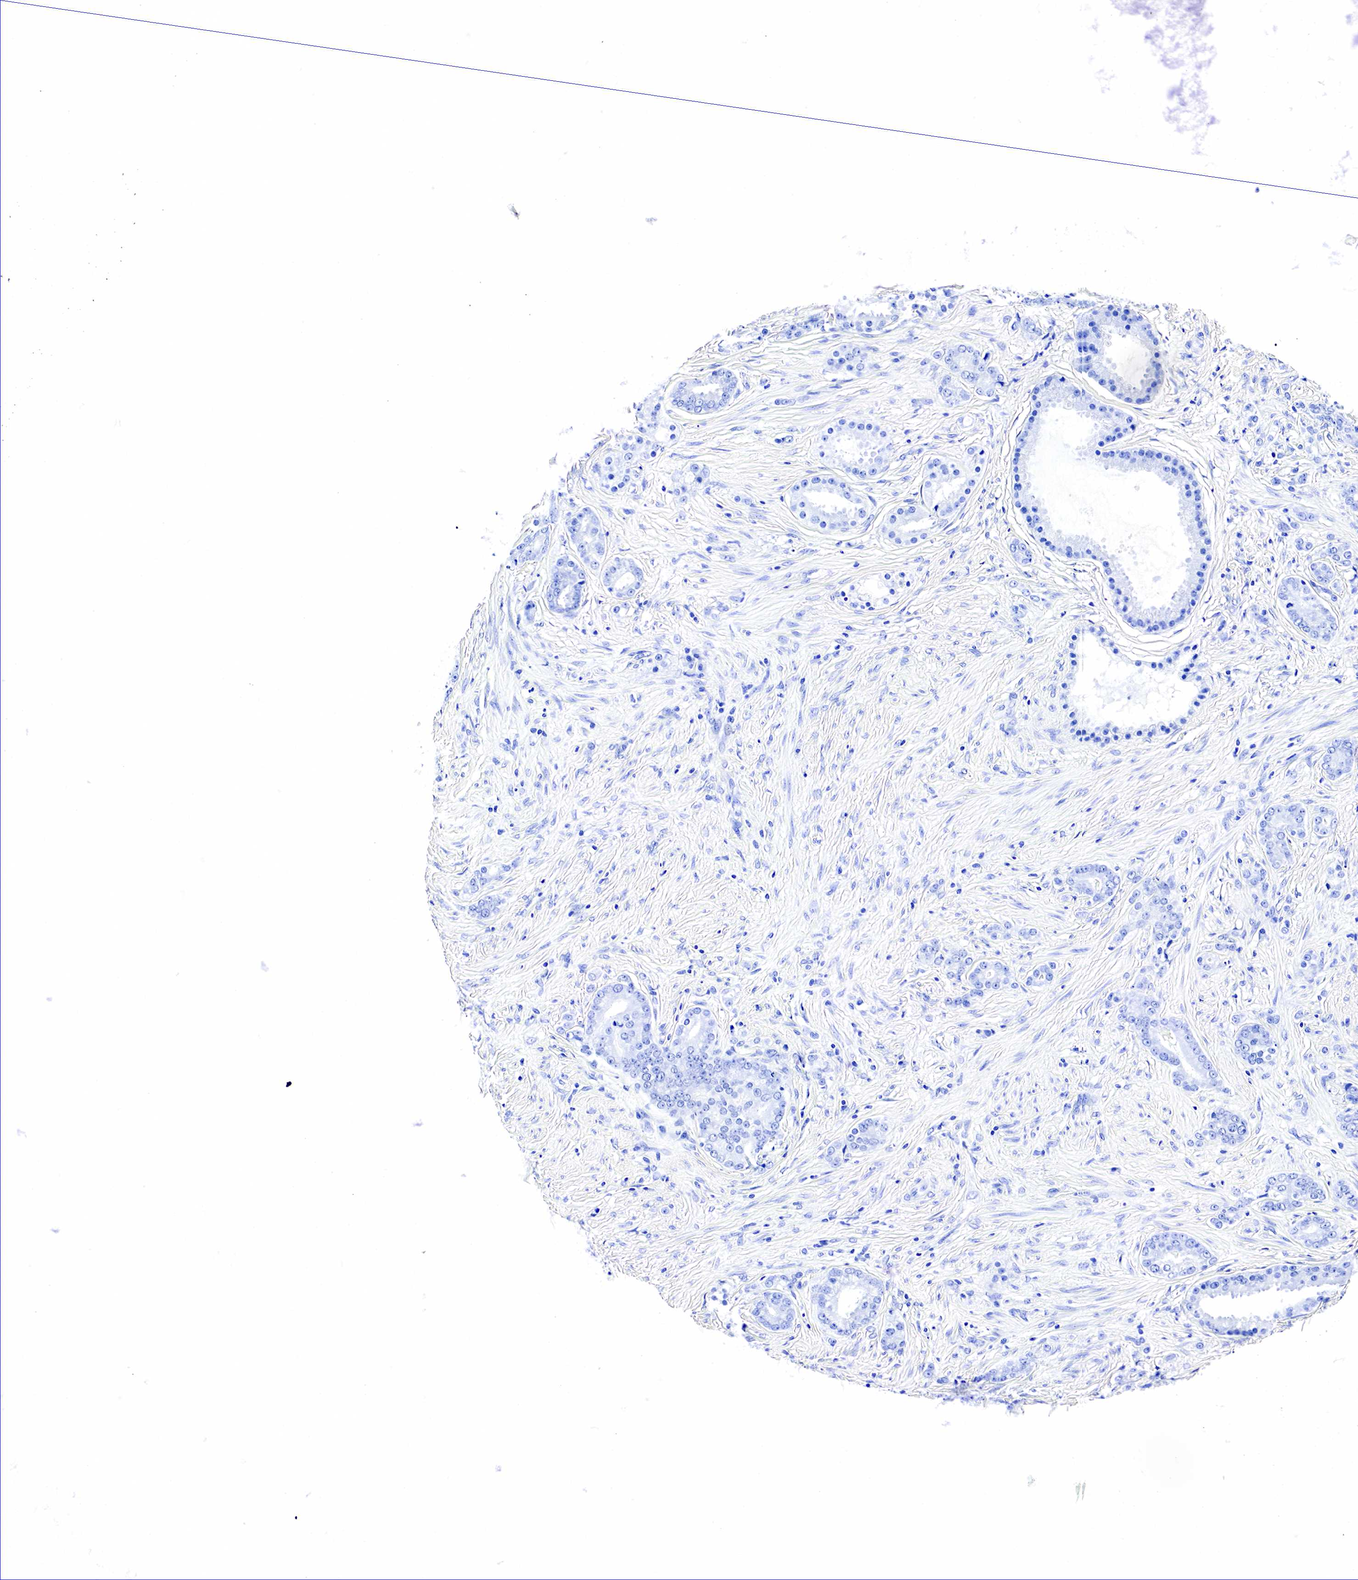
{"staining": {"intensity": "negative", "quantity": "none", "location": "none"}, "tissue": "prostate cancer", "cell_type": "Tumor cells", "image_type": "cancer", "snomed": [{"axis": "morphology", "description": "Adenocarcinoma, Medium grade"}, {"axis": "topography", "description": "Prostate"}], "caption": "Protein analysis of medium-grade adenocarcinoma (prostate) displays no significant positivity in tumor cells.", "gene": "GAST", "patient": {"sex": "male", "age": 59}}